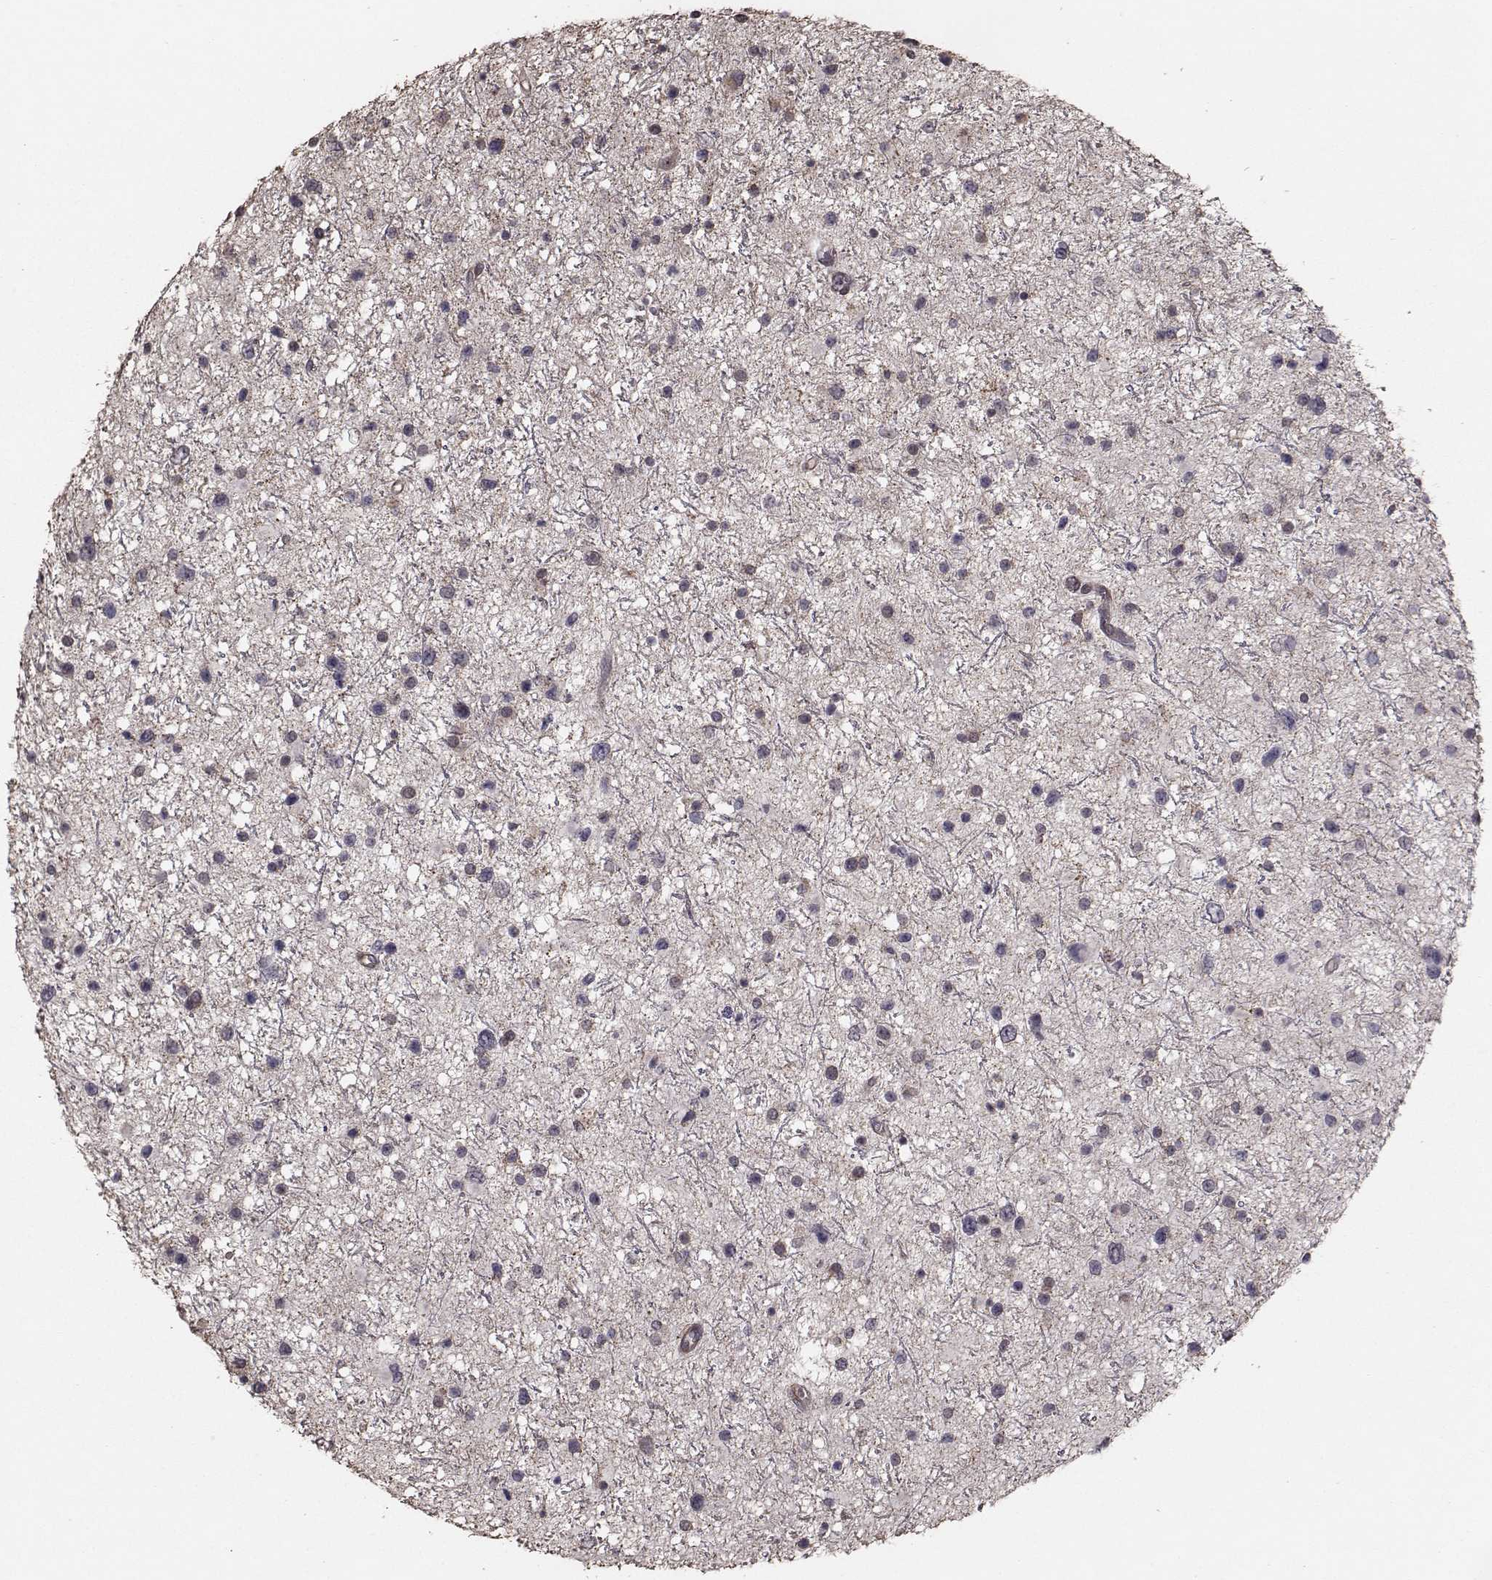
{"staining": {"intensity": "negative", "quantity": "none", "location": "none"}, "tissue": "glioma", "cell_type": "Tumor cells", "image_type": "cancer", "snomed": [{"axis": "morphology", "description": "Glioma, malignant, Low grade"}, {"axis": "topography", "description": "Brain"}], "caption": "This is an IHC photomicrograph of malignant glioma (low-grade). There is no positivity in tumor cells.", "gene": "TRIP10", "patient": {"sex": "female", "age": 32}}